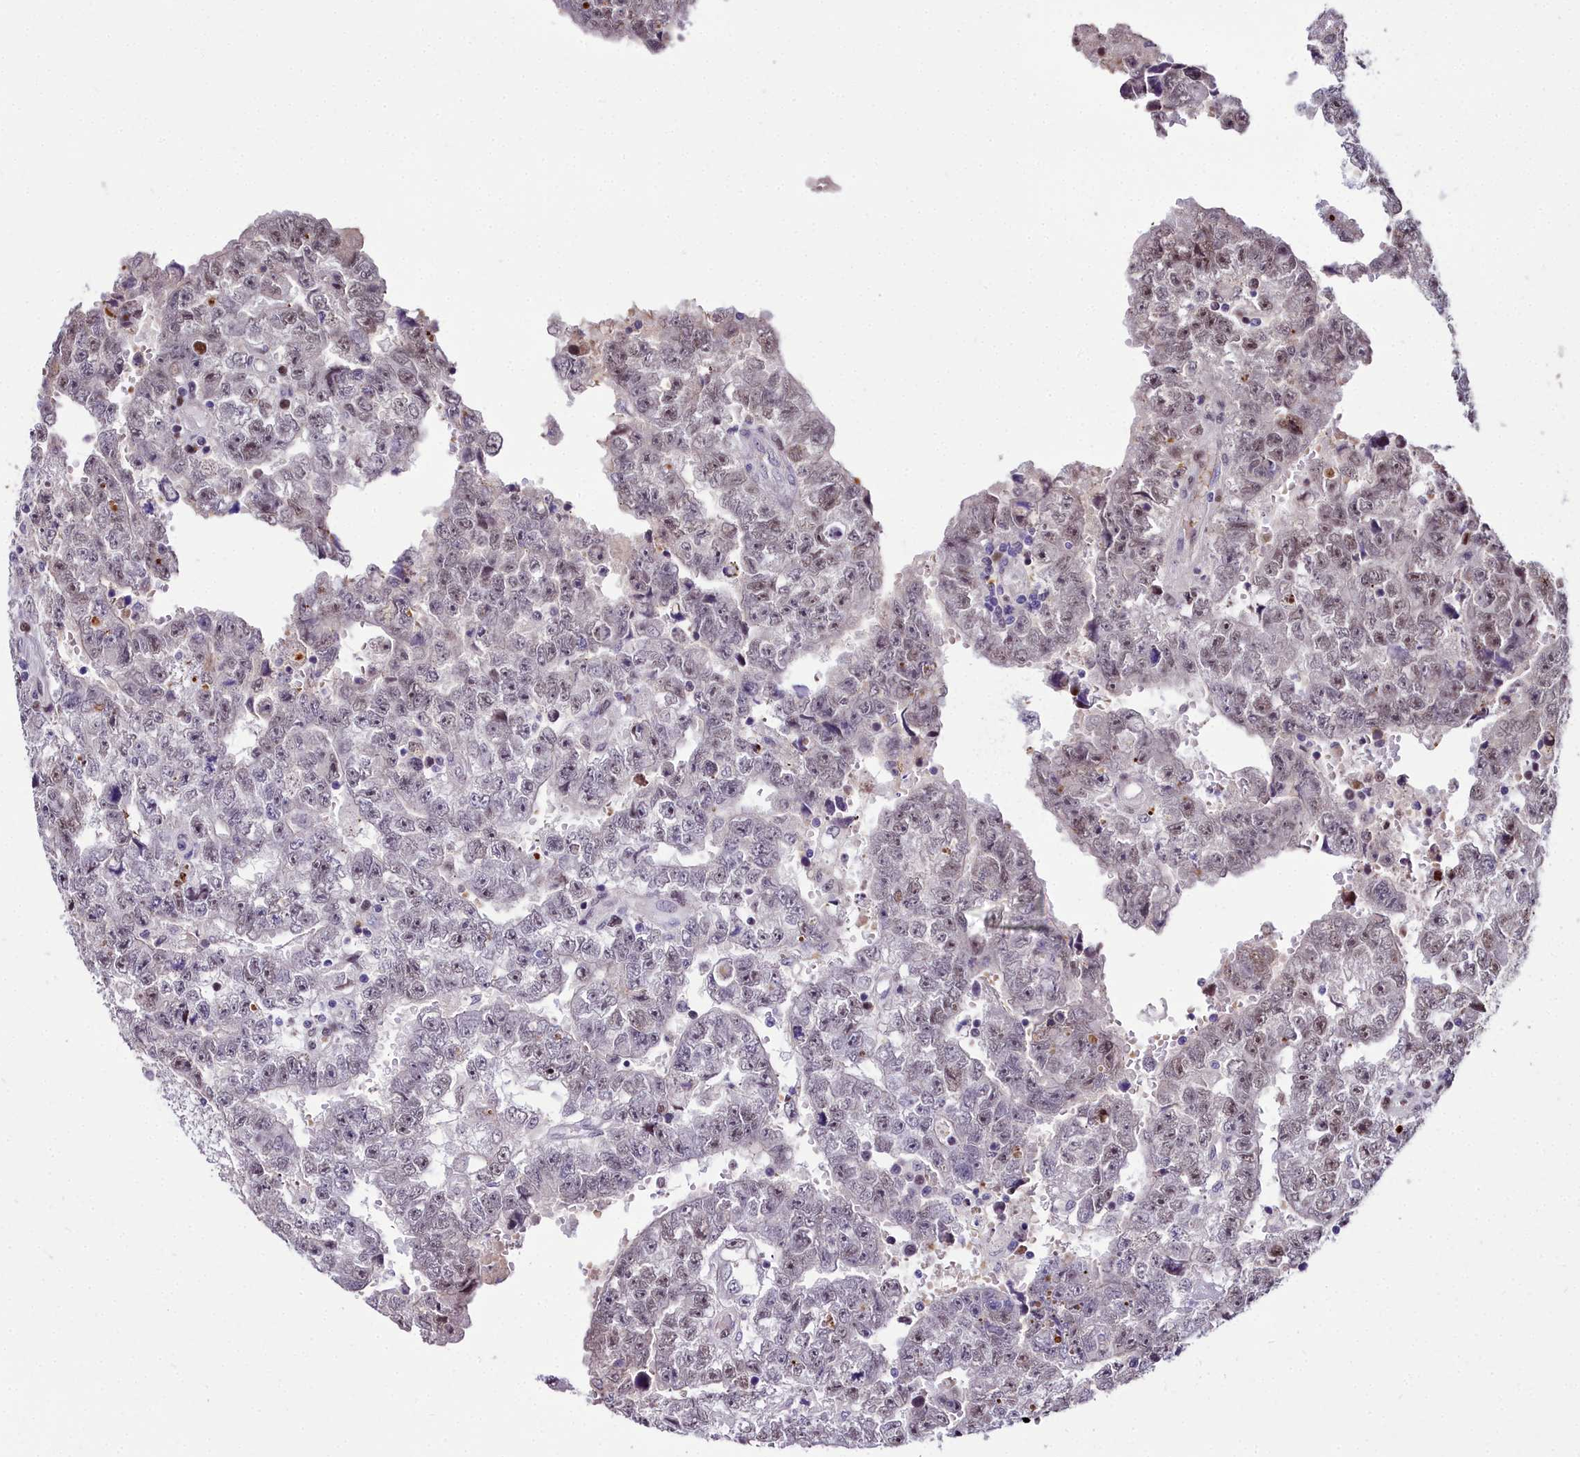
{"staining": {"intensity": "weak", "quantity": "<25%", "location": "nuclear"}, "tissue": "testis cancer", "cell_type": "Tumor cells", "image_type": "cancer", "snomed": [{"axis": "morphology", "description": "Carcinoma, Embryonal, NOS"}, {"axis": "topography", "description": "Testis"}], "caption": "DAB (3,3'-diaminobenzidine) immunohistochemical staining of human testis cancer displays no significant expression in tumor cells.", "gene": "TRIML2", "patient": {"sex": "male", "age": 25}}